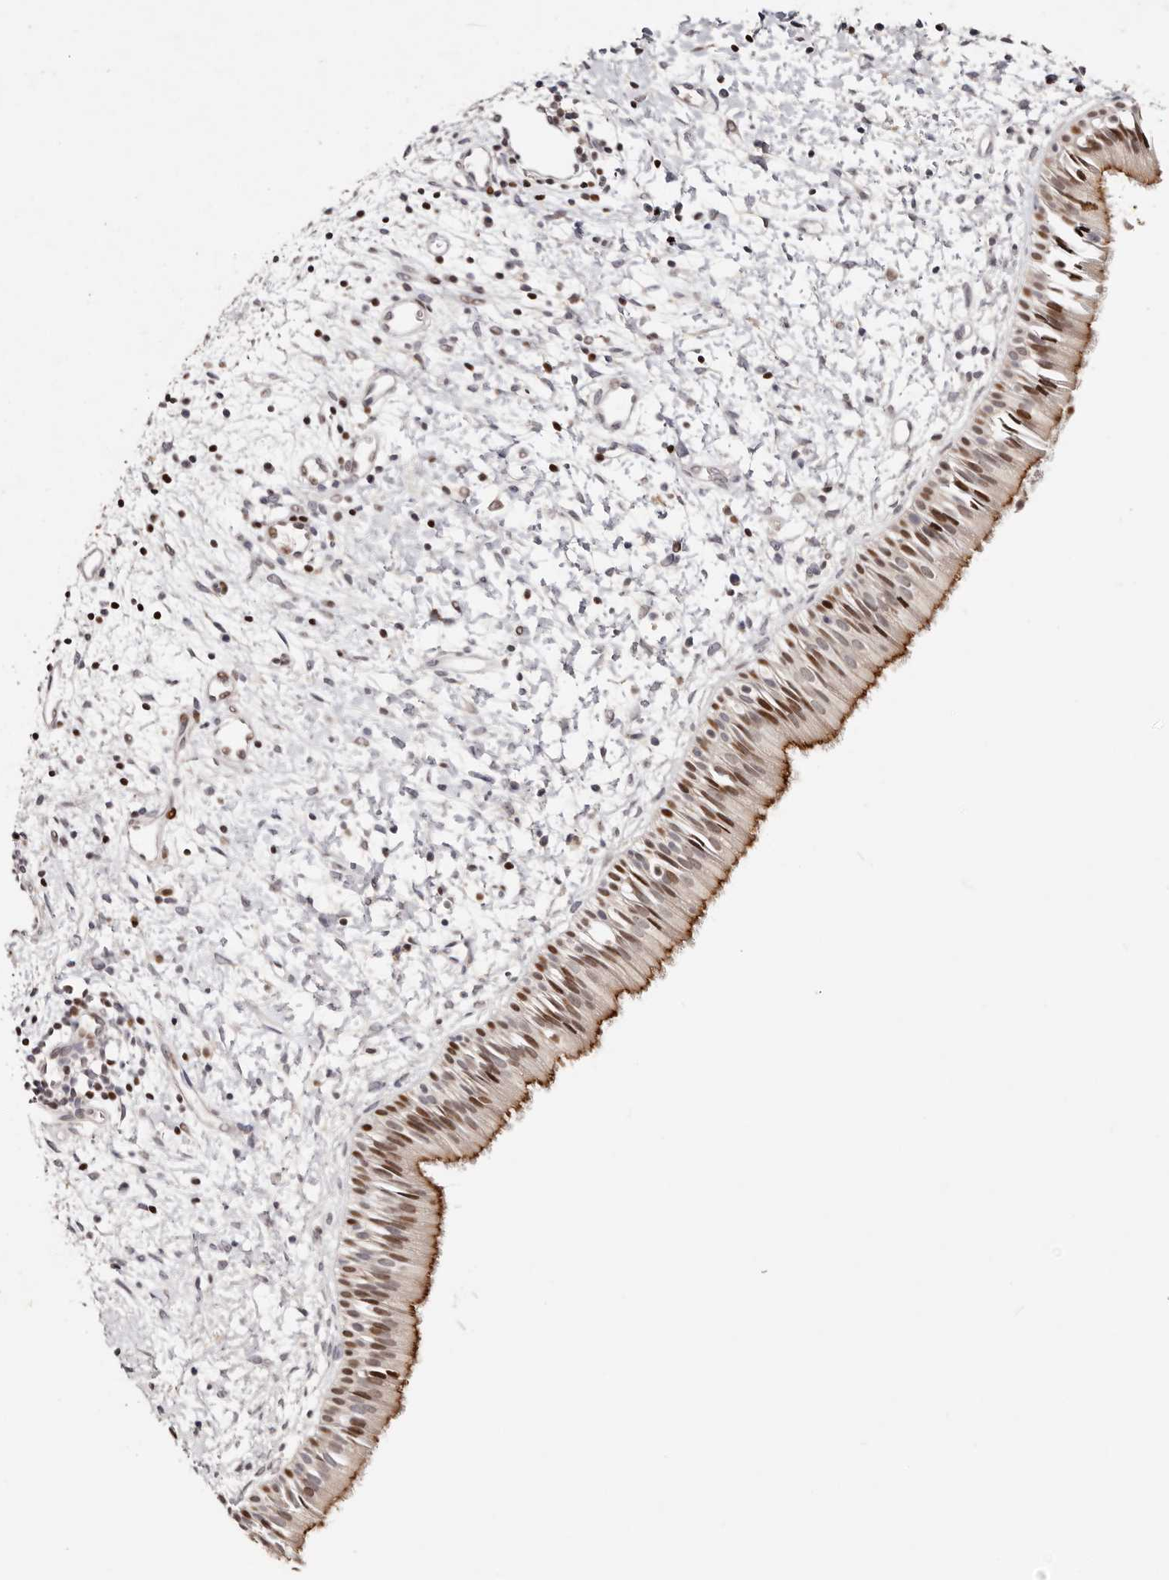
{"staining": {"intensity": "moderate", "quantity": ">75%", "location": "cytoplasmic/membranous,nuclear"}, "tissue": "nasopharynx", "cell_type": "Respiratory epithelial cells", "image_type": "normal", "snomed": [{"axis": "morphology", "description": "Normal tissue, NOS"}, {"axis": "topography", "description": "Nasopharynx"}], "caption": "The histopathology image displays a brown stain indicating the presence of a protein in the cytoplasmic/membranous,nuclear of respiratory epithelial cells in nasopharynx. Using DAB (3,3'-diaminobenzidine) (brown) and hematoxylin (blue) stains, captured at high magnification using brightfield microscopy.", "gene": "IQGAP3", "patient": {"sex": "male", "age": 22}}